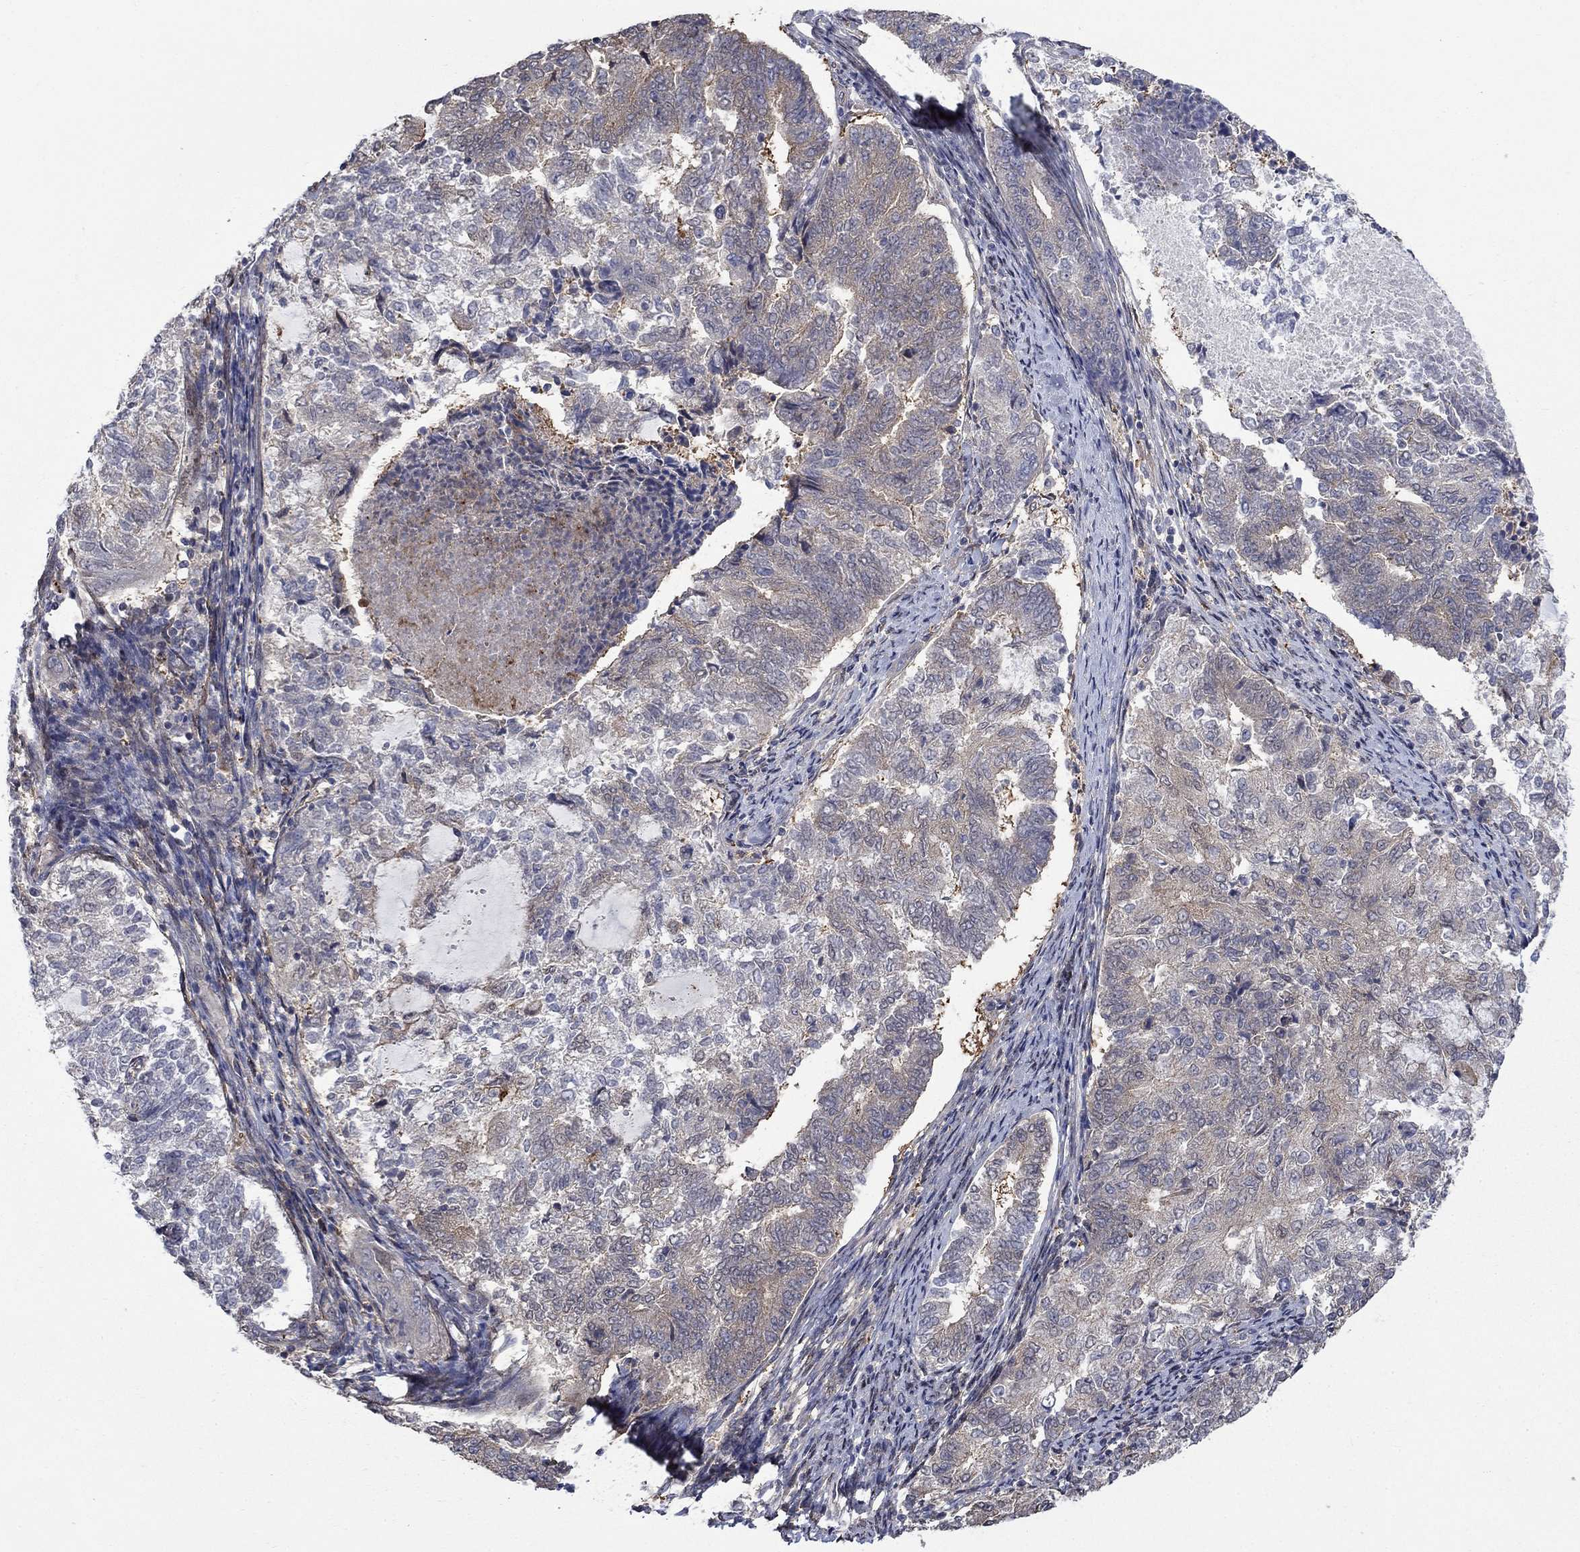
{"staining": {"intensity": "weak", "quantity": "<25%", "location": "cytoplasmic/membranous"}, "tissue": "endometrial cancer", "cell_type": "Tumor cells", "image_type": "cancer", "snomed": [{"axis": "morphology", "description": "Adenocarcinoma, NOS"}, {"axis": "topography", "description": "Endometrium"}], "caption": "This is a histopathology image of immunohistochemistry staining of endometrial adenocarcinoma, which shows no staining in tumor cells.", "gene": "PDZD2", "patient": {"sex": "female", "age": 65}}